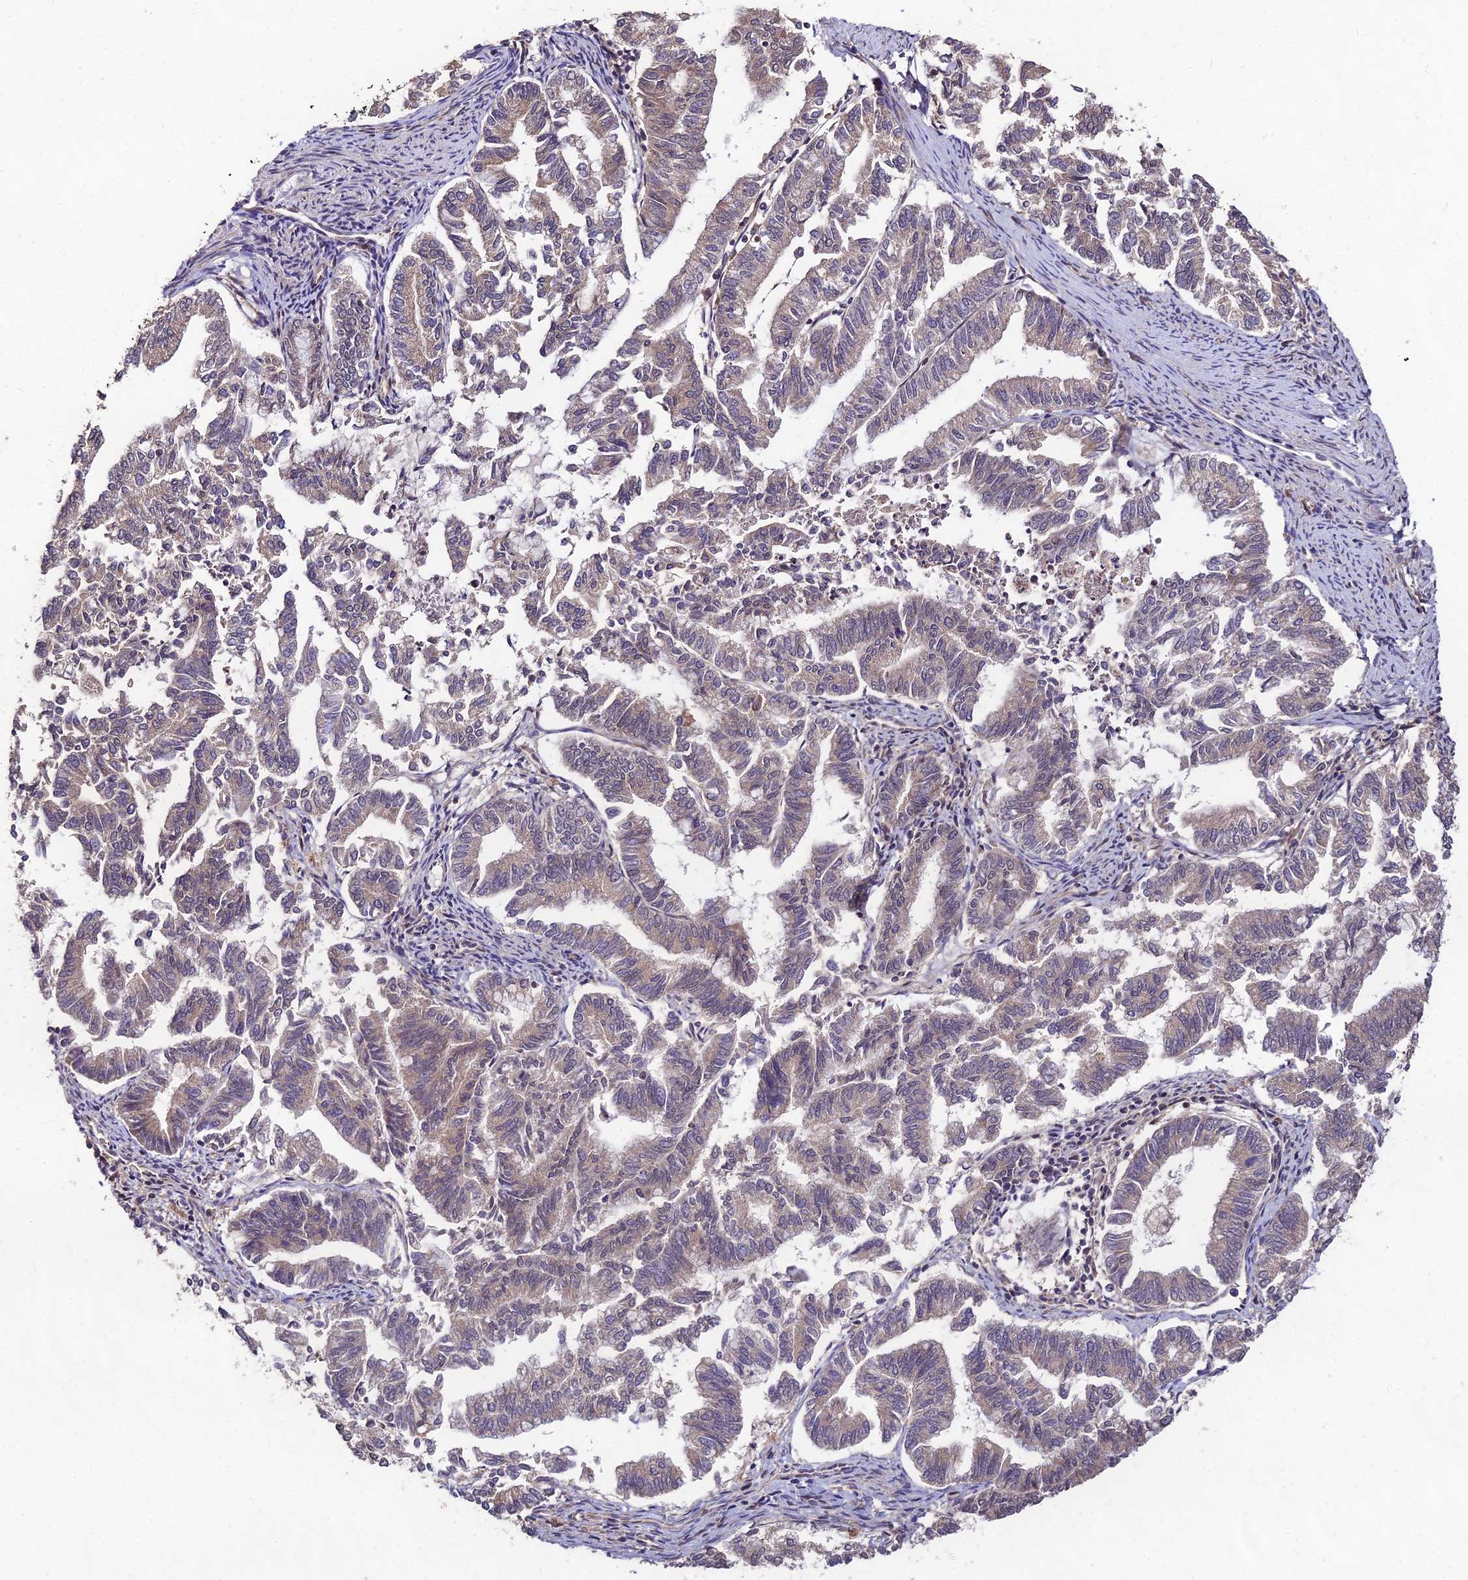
{"staining": {"intensity": "weak", "quantity": "<25%", "location": "cytoplasmic/membranous"}, "tissue": "endometrial cancer", "cell_type": "Tumor cells", "image_type": "cancer", "snomed": [{"axis": "morphology", "description": "Adenocarcinoma, NOS"}, {"axis": "topography", "description": "Endometrium"}], "caption": "Tumor cells are negative for protein expression in human endometrial cancer (adenocarcinoma).", "gene": "MKKS", "patient": {"sex": "female", "age": 79}}